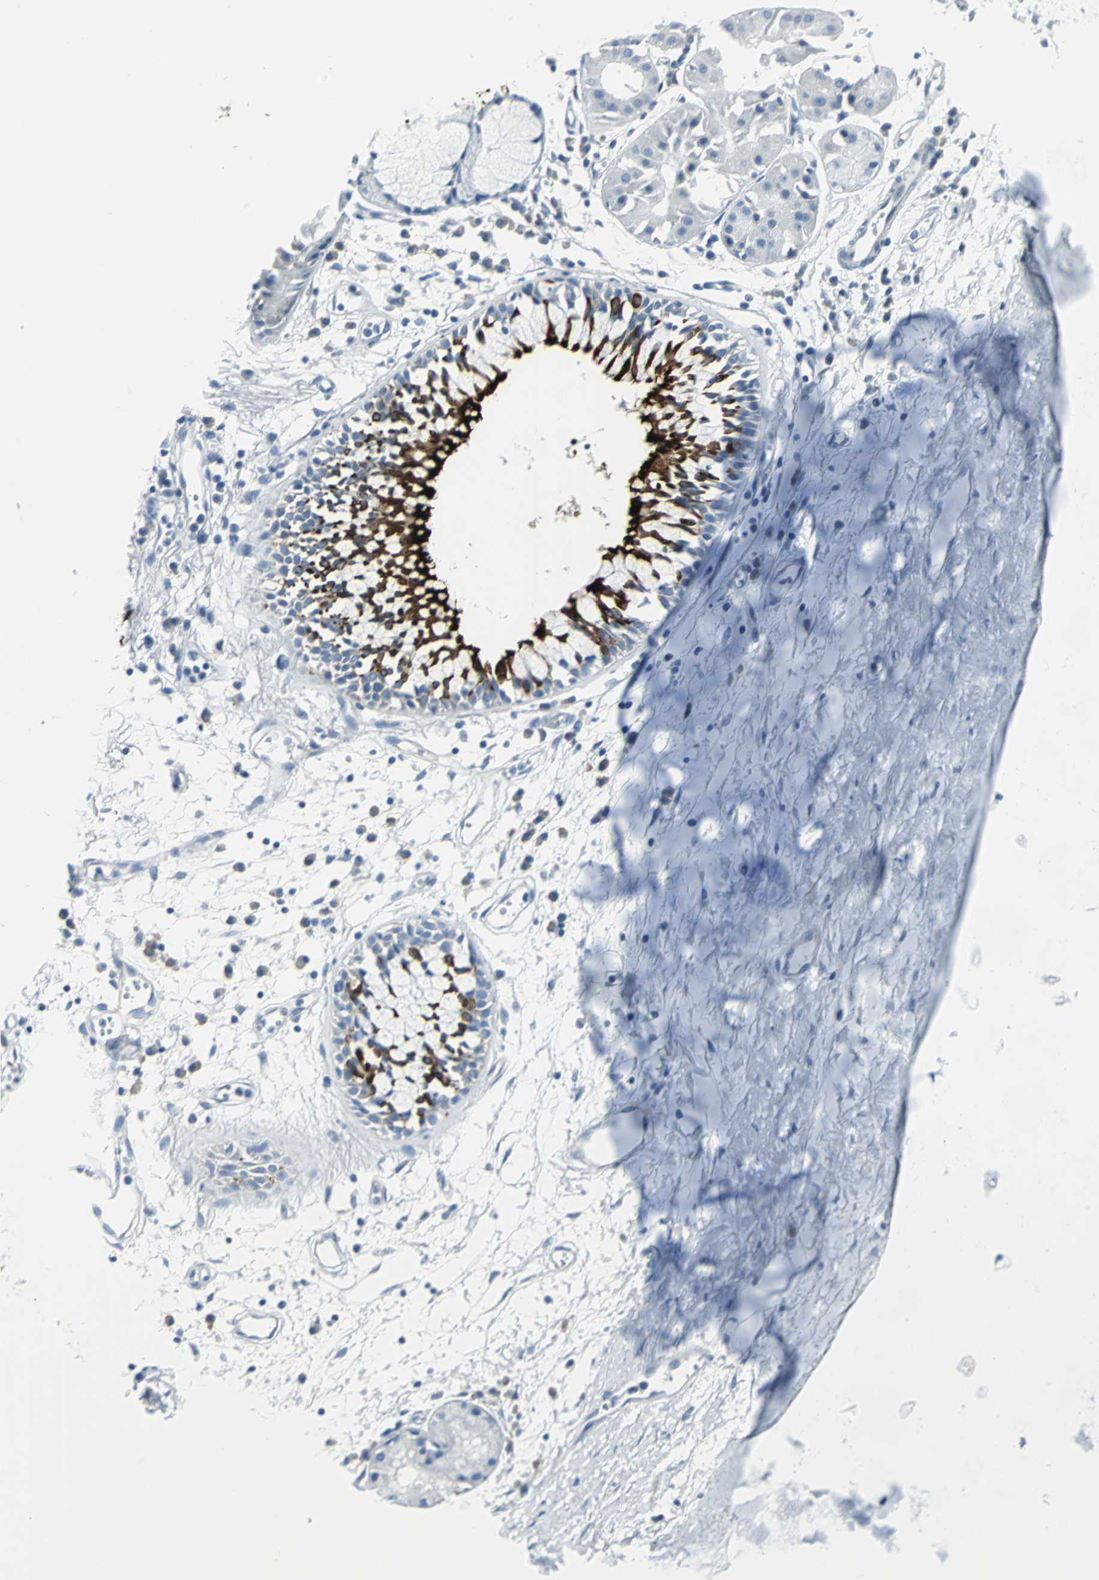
{"staining": {"intensity": "negative", "quantity": "none", "location": "none"}, "tissue": "adipose tissue", "cell_type": "Adipocytes", "image_type": "normal", "snomed": [{"axis": "morphology", "description": "Normal tissue, NOS"}, {"axis": "morphology", "description": "Adenocarcinoma, NOS"}, {"axis": "topography", "description": "Cartilage tissue"}, {"axis": "topography", "description": "Bronchus"}, {"axis": "topography", "description": "Lung"}], "caption": "Adipose tissue was stained to show a protein in brown. There is no significant staining in adipocytes. The staining is performed using DAB brown chromogen with nuclei counter-stained in using hematoxylin.", "gene": "DNAI2", "patient": {"sex": "female", "age": 67}}